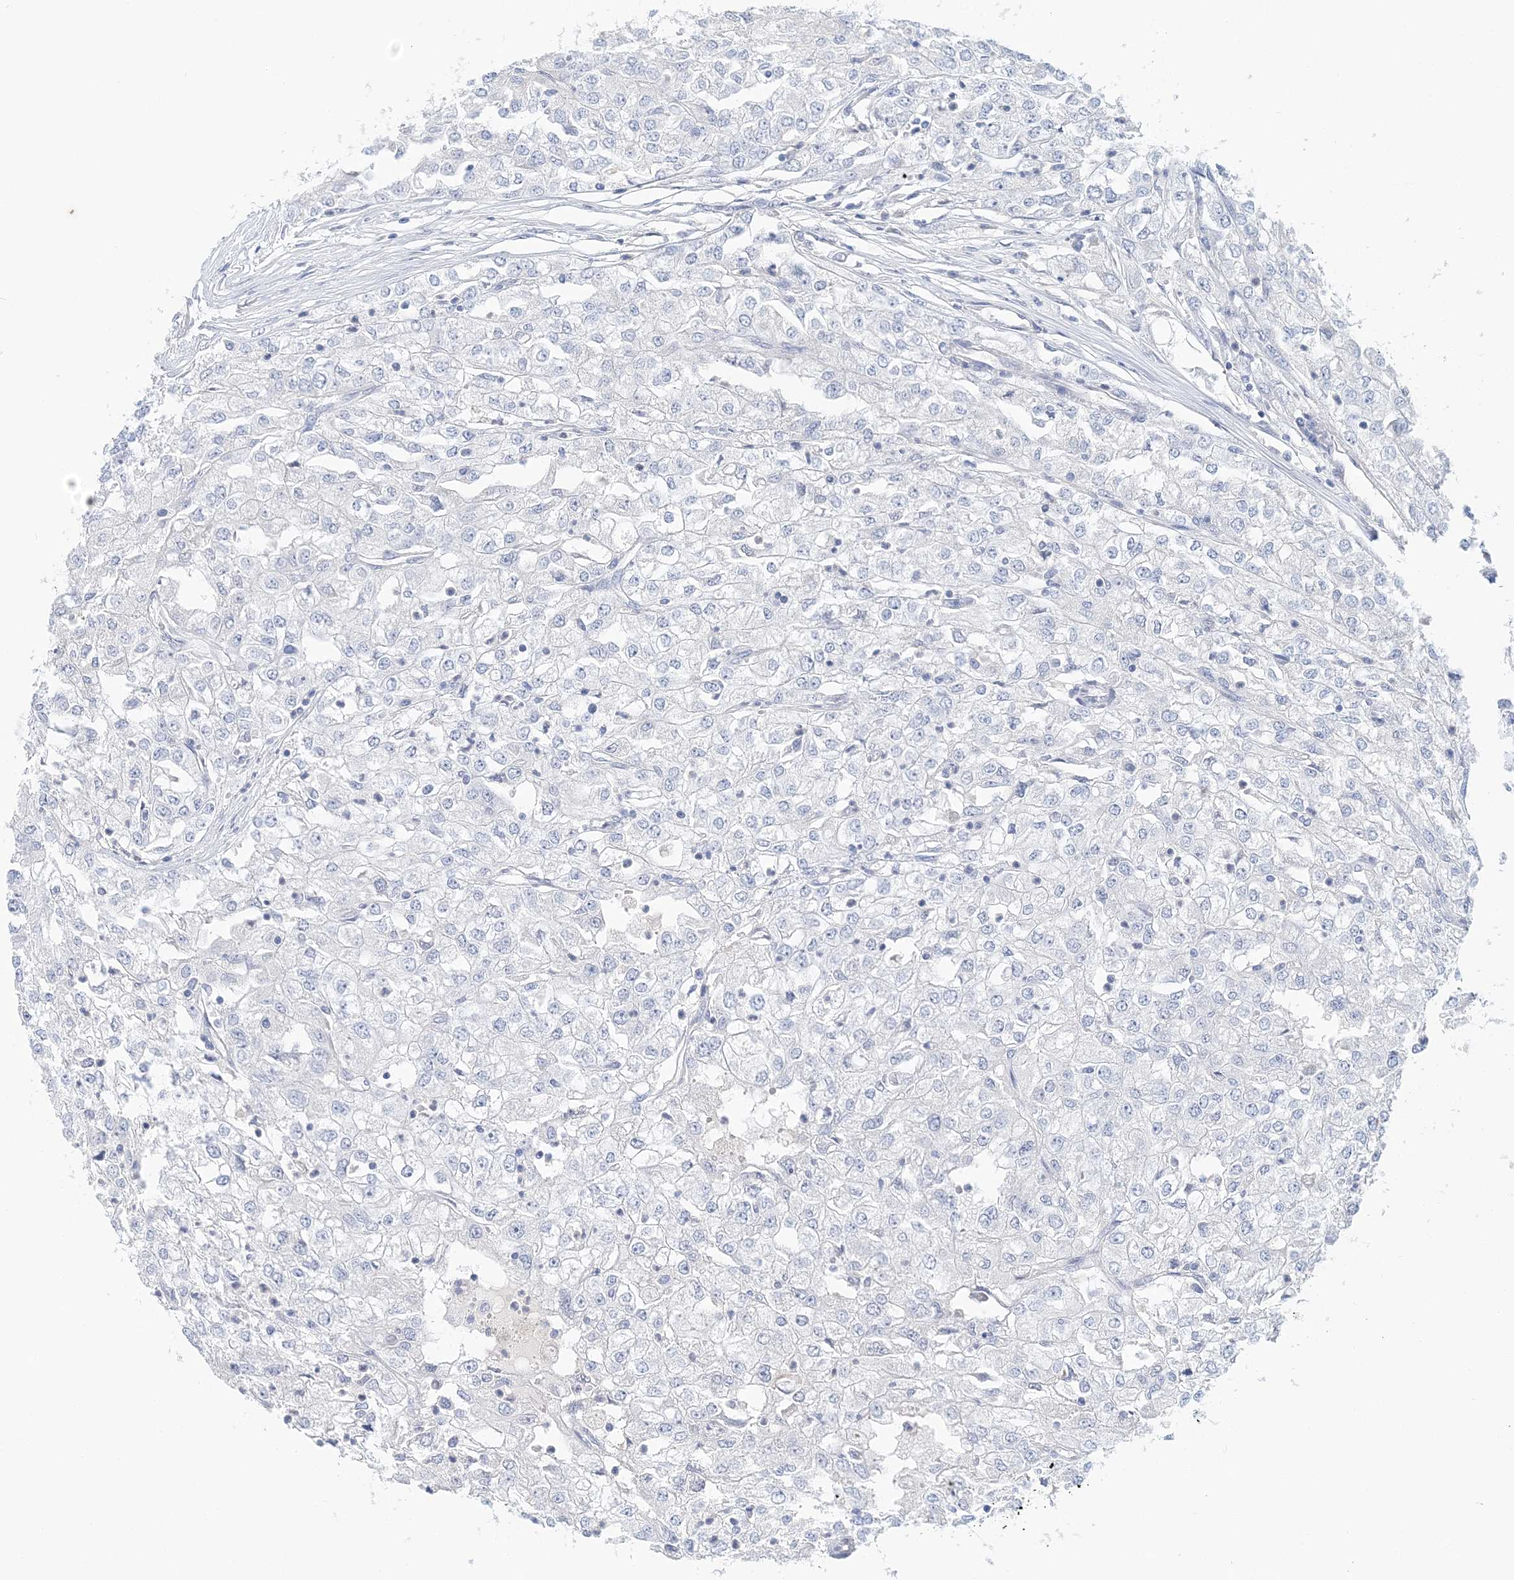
{"staining": {"intensity": "negative", "quantity": "none", "location": "none"}, "tissue": "renal cancer", "cell_type": "Tumor cells", "image_type": "cancer", "snomed": [{"axis": "morphology", "description": "Adenocarcinoma, NOS"}, {"axis": "topography", "description": "Kidney"}], "caption": "Adenocarcinoma (renal) was stained to show a protein in brown. There is no significant positivity in tumor cells.", "gene": "LRRIQ4", "patient": {"sex": "female", "age": 54}}